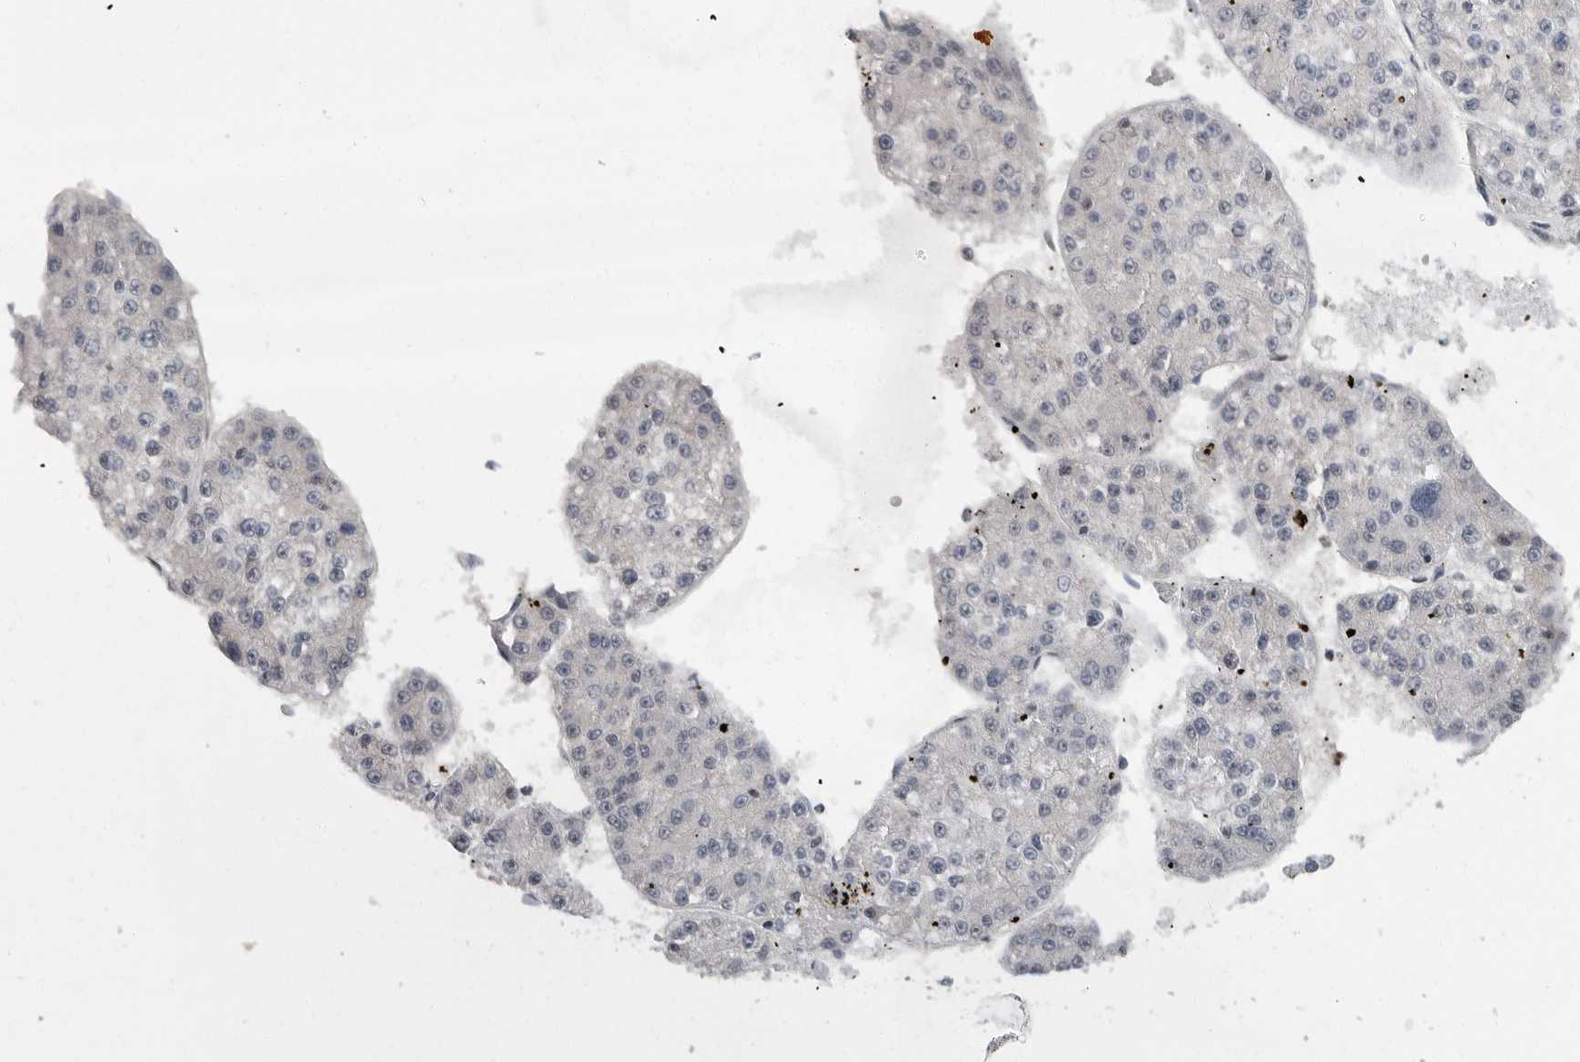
{"staining": {"intensity": "negative", "quantity": "none", "location": "none"}, "tissue": "liver cancer", "cell_type": "Tumor cells", "image_type": "cancer", "snomed": [{"axis": "morphology", "description": "Carcinoma, Hepatocellular, NOS"}, {"axis": "topography", "description": "Liver"}], "caption": "A high-resolution photomicrograph shows immunohistochemistry (IHC) staining of liver cancer (hepatocellular carcinoma), which exhibits no significant expression in tumor cells.", "gene": "PDCD11", "patient": {"sex": "female", "age": 73}}